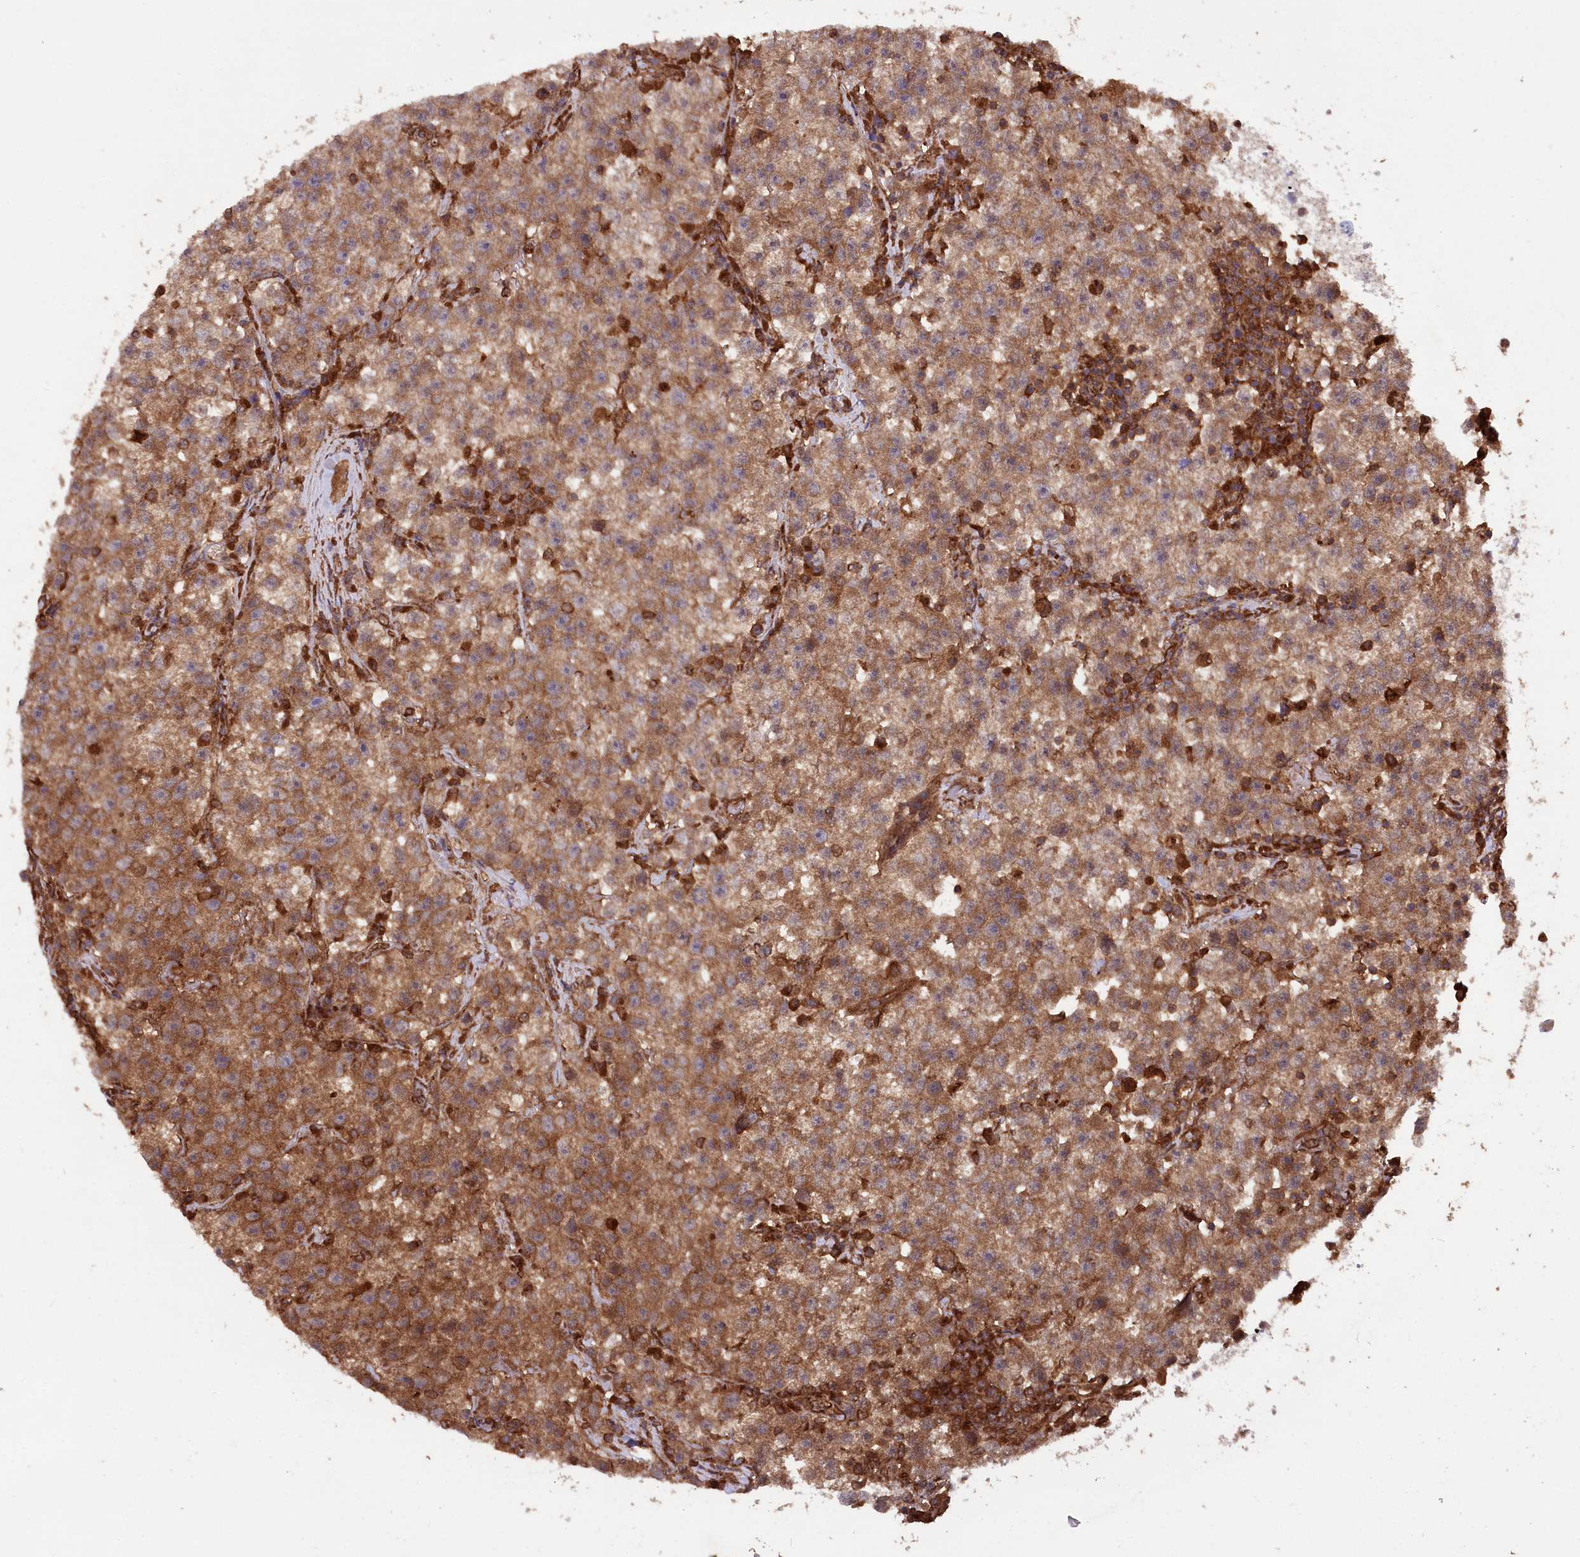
{"staining": {"intensity": "moderate", "quantity": ">75%", "location": "cytoplasmic/membranous"}, "tissue": "testis cancer", "cell_type": "Tumor cells", "image_type": "cancer", "snomed": [{"axis": "morphology", "description": "Seminoma, NOS"}, {"axis": "topography", "description": "Testis"}], "caption": "High-power microscopy captured an immunohistochemistry histopathology image of testis seminoma, revealing moderate cytoplasmic/membranous positivity in about >75% of tumor cells.", "gene": "LSG1", "patient": {"sex": "male", "age": 22}}